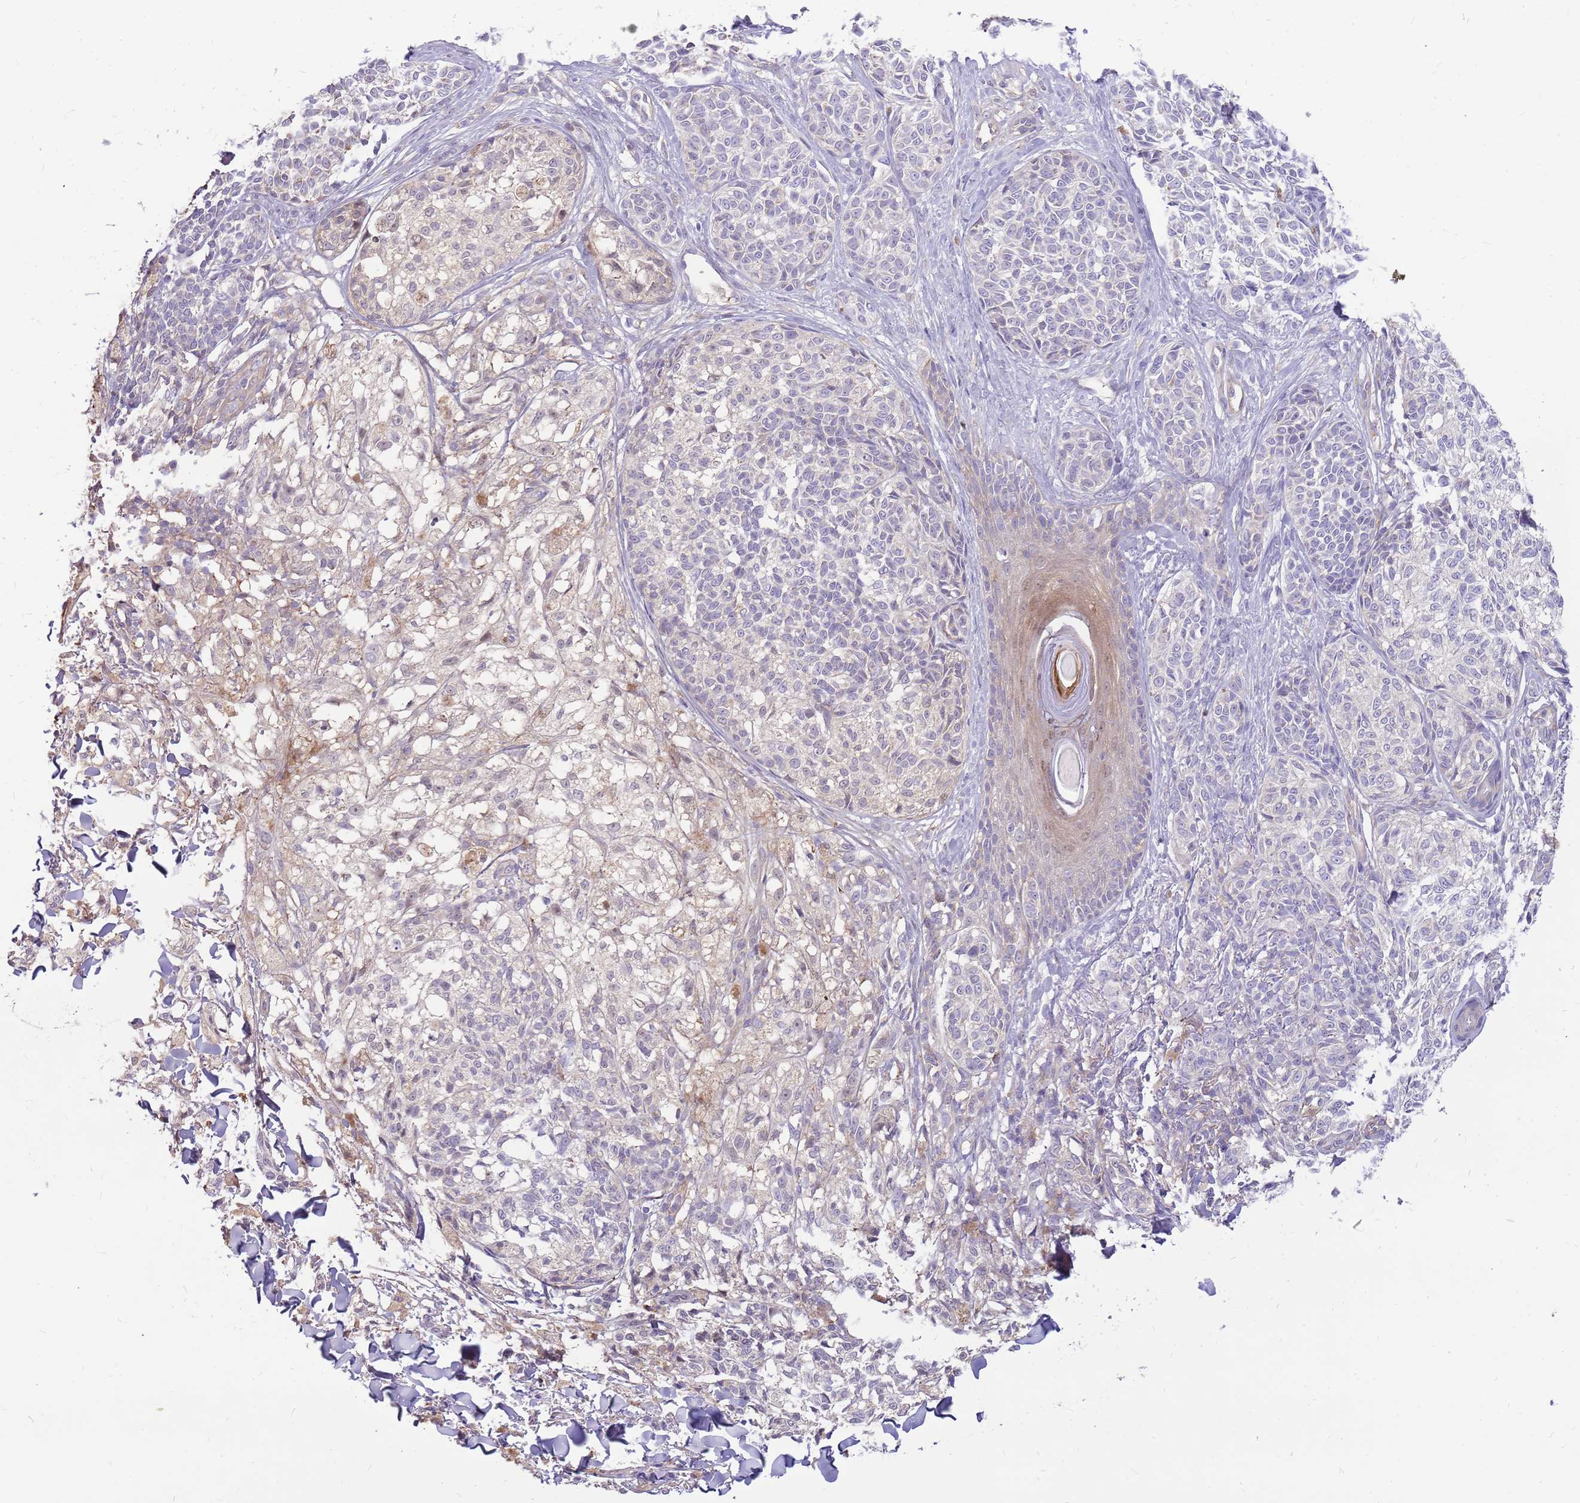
{"staining": {"intensity": "negative", "quantity": "none", "location": "none"}, "tissue": "melanoma", "cell_type": "Tumor cells", "image_type": "cancer", "snomed": [{"axis": "morphology", "description": "Malignant melanoma, NOS"}, {"axis": "topography", "description": "Skin of upper extremity"}], "caption": "Immunohistochemical staining of human malignant melanoma demonstrates no significant expression in tumor cells. (Brightfield microscopy of DAB (3,3'-diaminobenzidine) IHC at high magnification).", "gene": "MVD", "patient": {"sex": "male", "age": 40}}